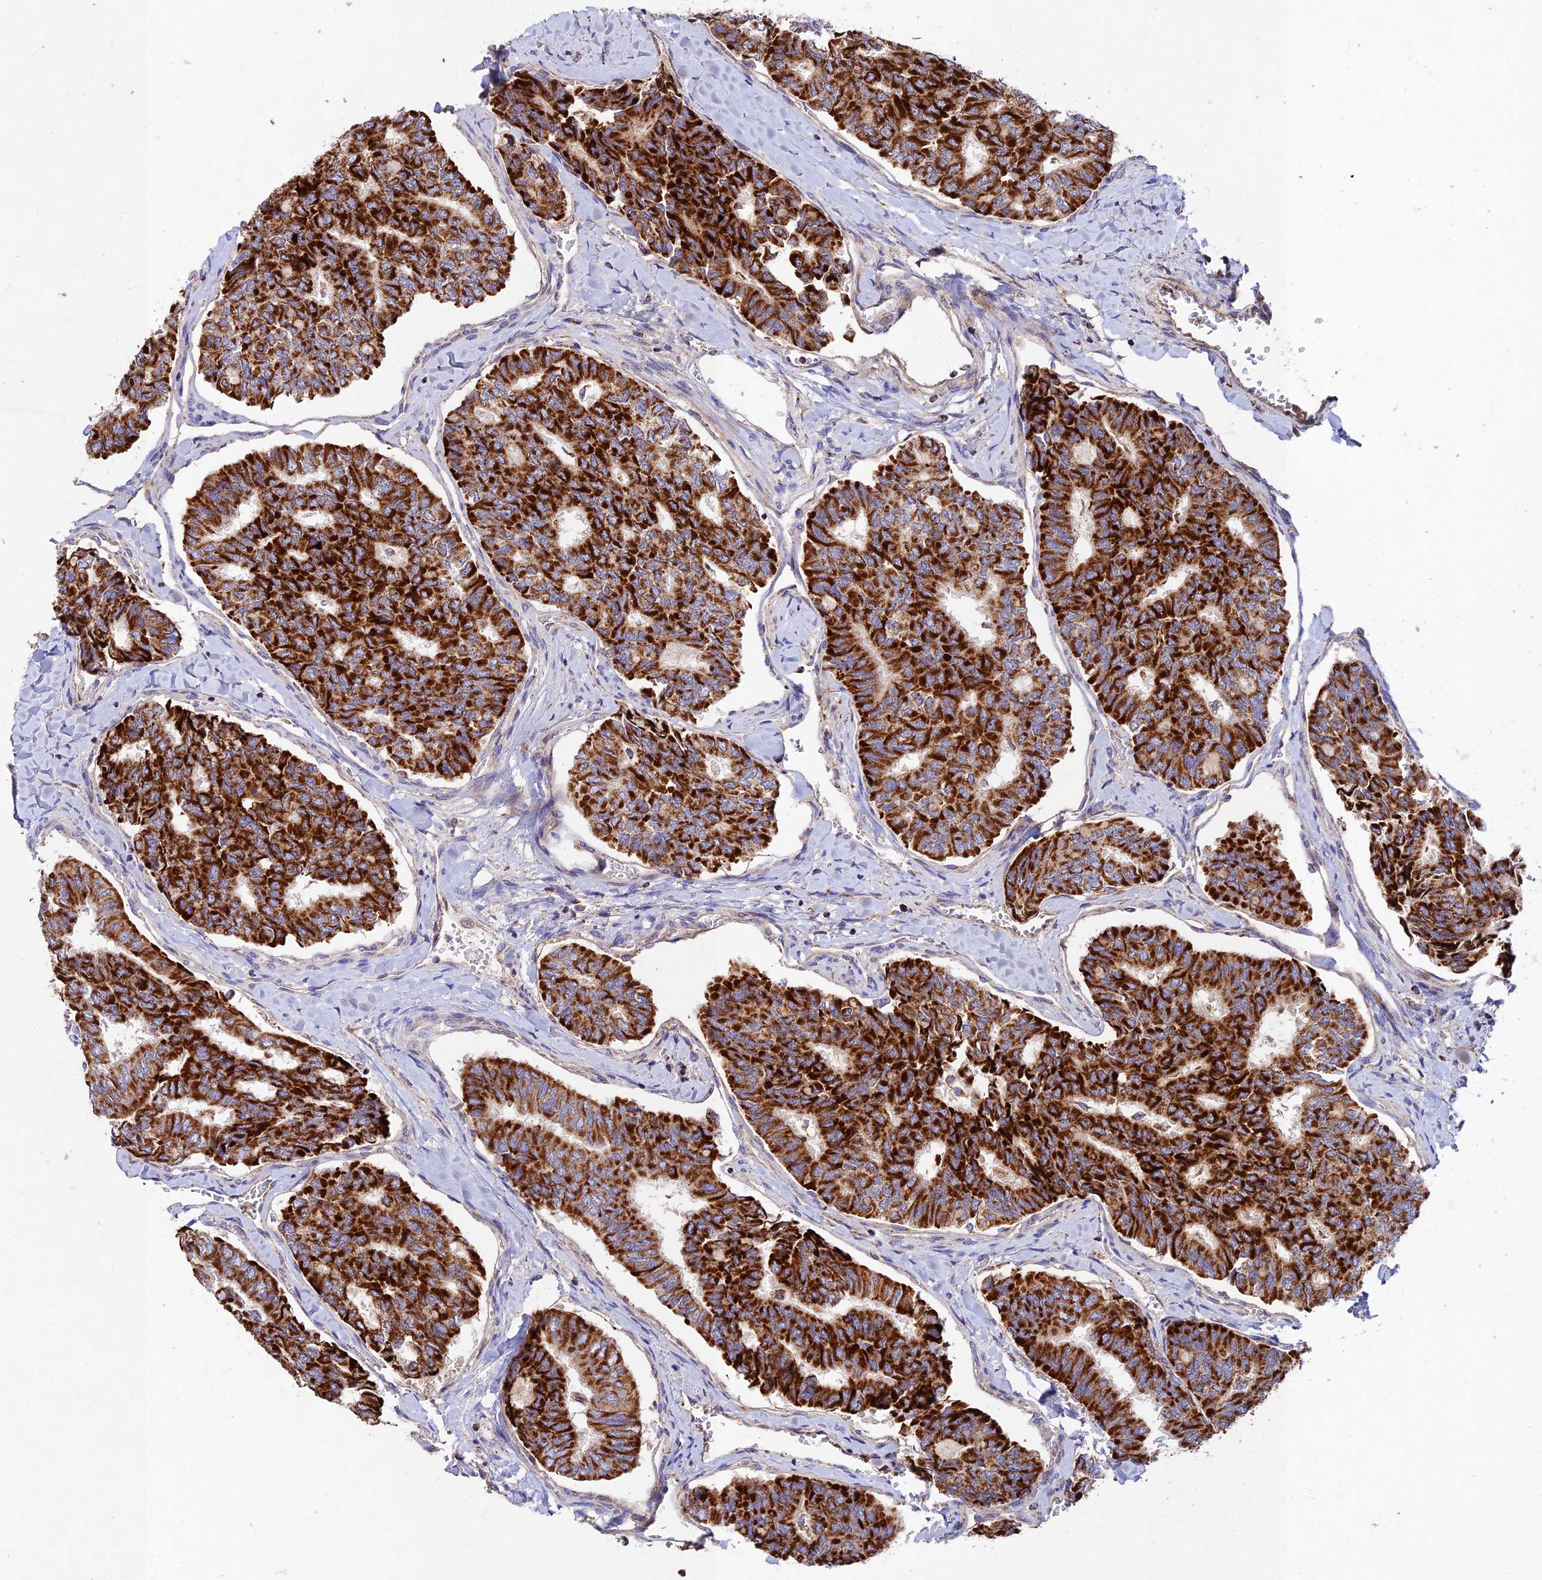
{"staining": {"intensity": "strong", "quantity": ">75%", "location": "cytoplasmic/membranous"}, "tissue": "thyroid cancer", "cell_type": "Tumor cells", "image_type": "cancer", "snomed": [{"axis": "morphology", "description": "Papillary adenocarcinoma, NOS"}, {"axis": "topography", "description": "Thyroid gland"}], "caption": "Immunohistochemistry (IHC) histopathology image of neoplastic tissue: papillary adenocarcinoma (thyroid) stained using immunohistochemistry (IHC) reveals high levels of strong protein expression localized specifically in the cytoplasmic/membranous of tumor cells, appearing as a cytoplasmic/membranous brown color.", "gene": "KHDC3L", "patient": {"sex": "female", "age": 35}}